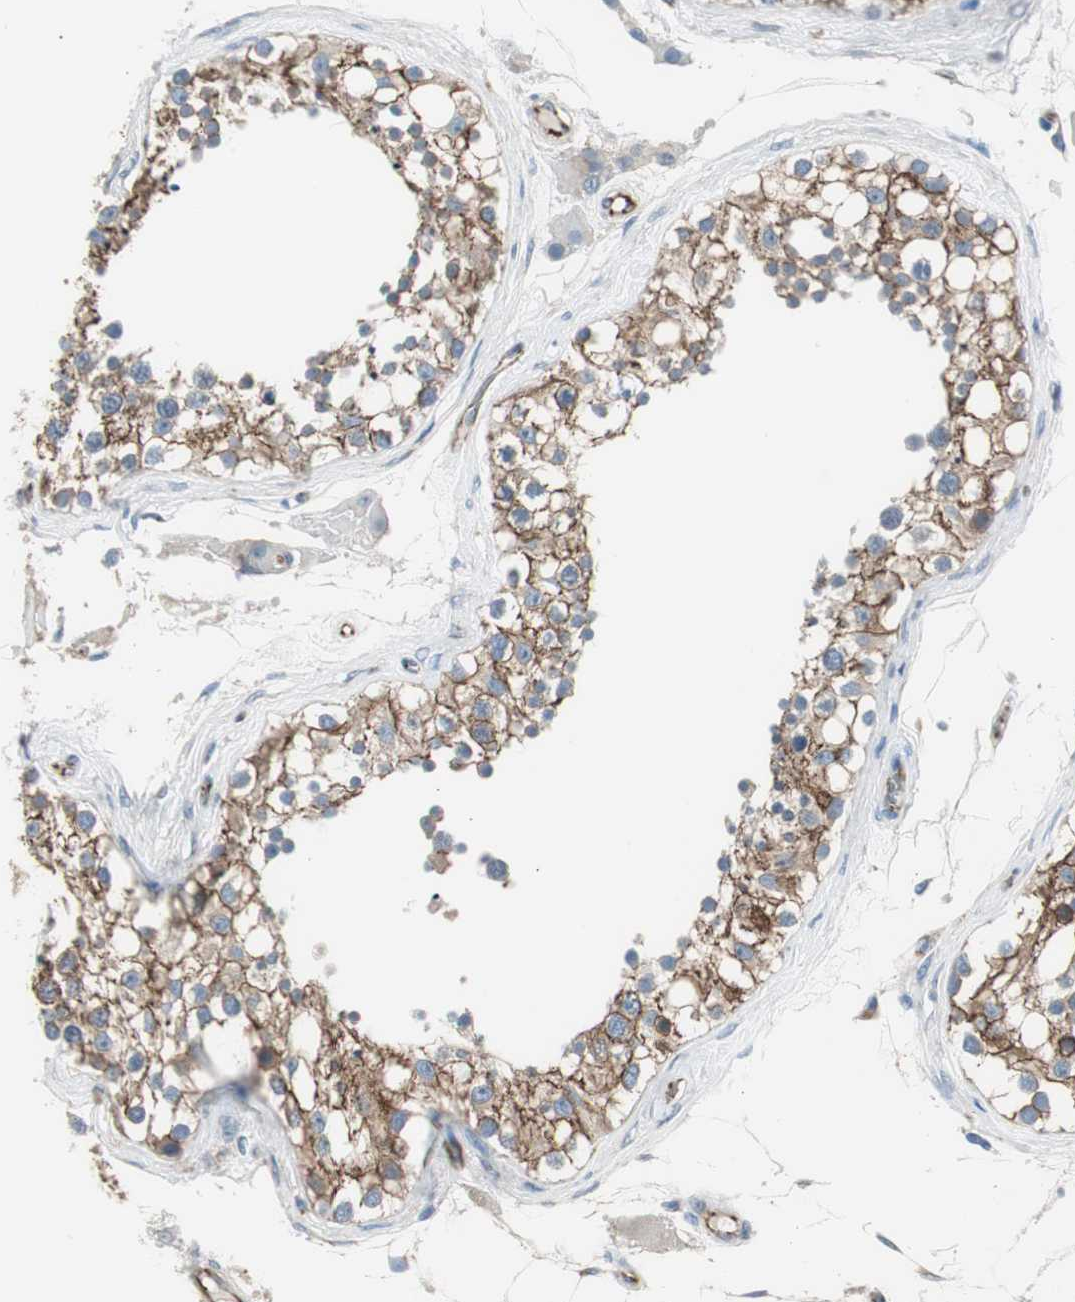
{"staining": {"intensity": "strong", "quantity": ">75%", "location": "cytoplasmic/membranous"}, "tissue": "testis", "cell_type": "Cells in seminiferous ducts", "image_type": "normal", "snomed": [{"axis": "morphology", "description": "Normal tissue, NOS"}, {"axis": "topography", "description": "Testis"}], "caption": "Protein expression analysis of normal human testis reveals strong cytoplasmic/membranous positivity in about >75% of cells in seminiferous ducts.", "gene": "STXBP4", "patient": {"sex": "male", "age": 68}}